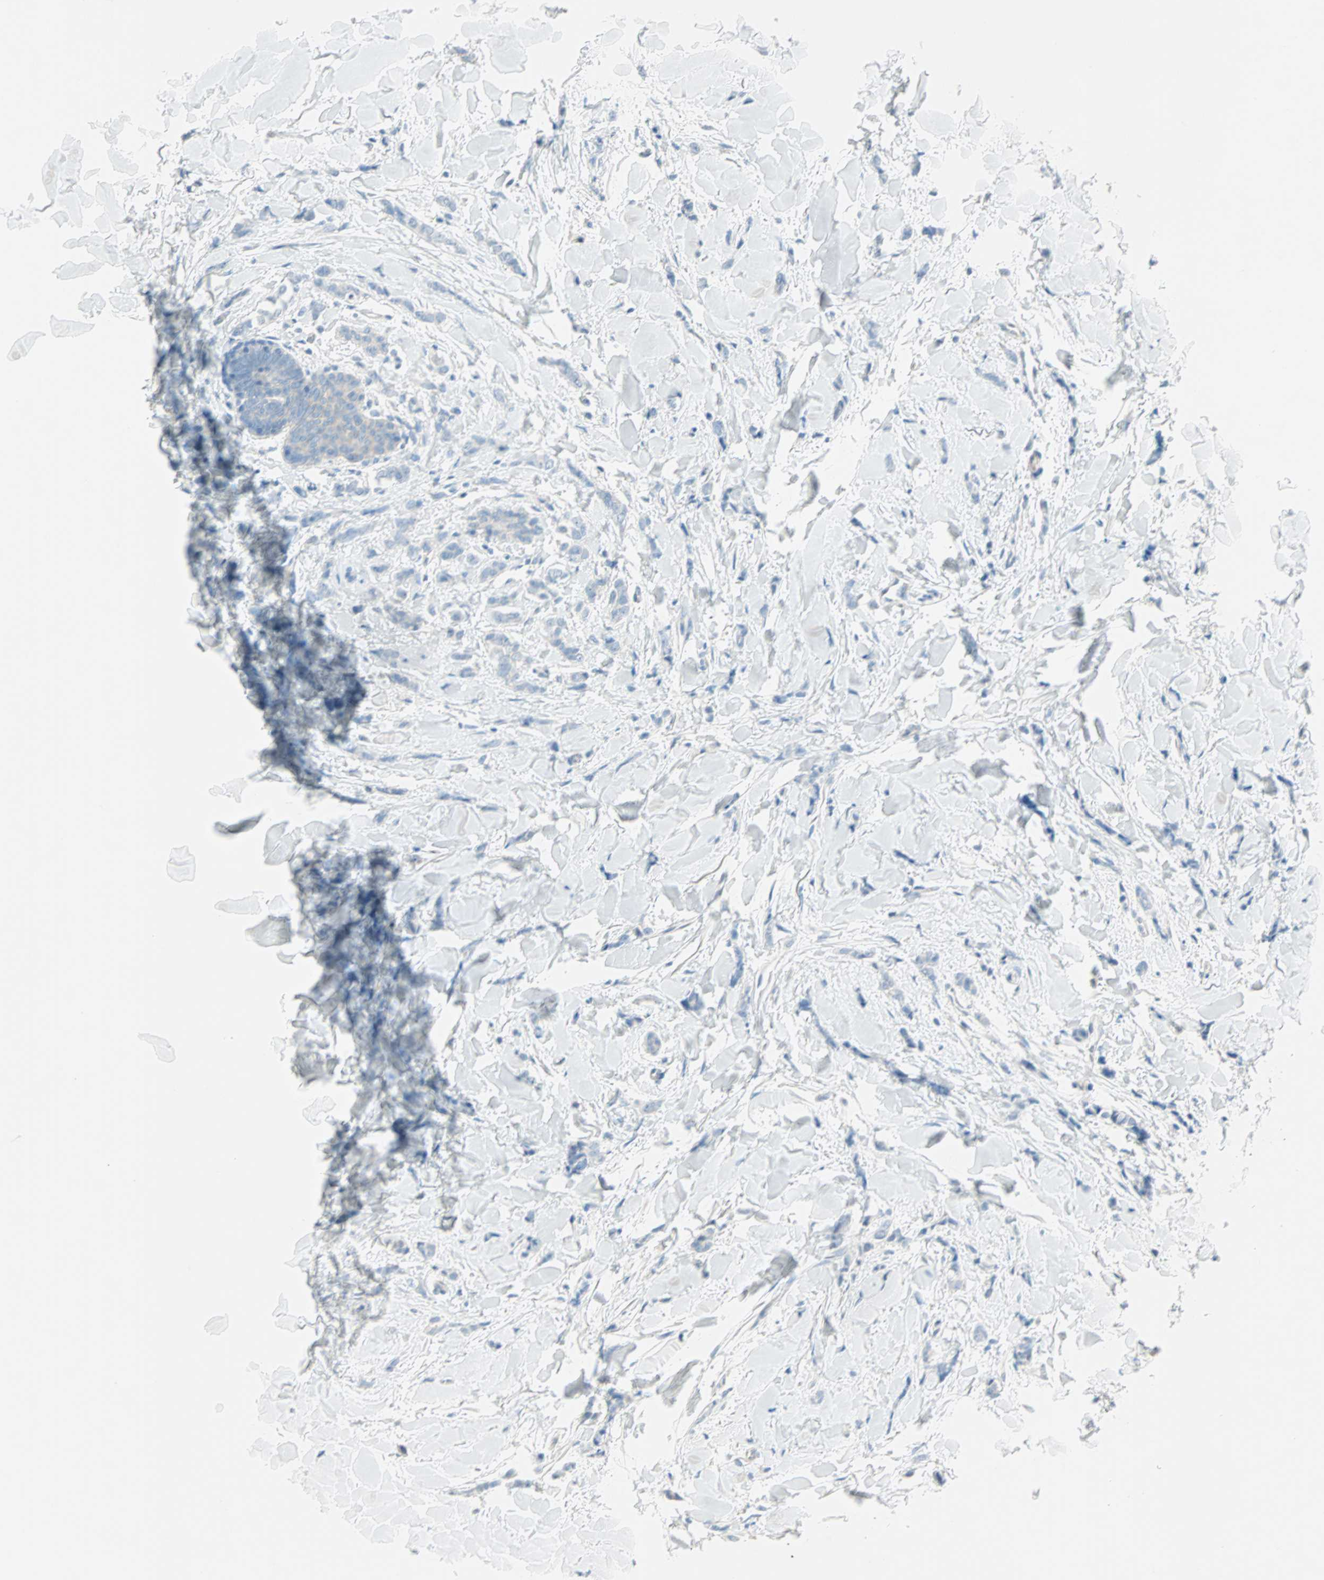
{"staining": {"intensity": "negative", "quantity": "none", "location": "none"}, "tissue": "breast cancer", "cell_type": "Tumor cells", "image_type": "cancer", "snomed": [{"axis": "morphology", "description": "Lobular carcinoma"}, {"axis": "topography", "description": "Skin"}, {"axis": "topography", "description": "Breast"}], "caption": "This is an IHC micrograph of human breast cancer (lobular carcinoma). There is no expression in tumor cells.", "gene": "SULT1C2", "patient": {"sex": "female", "age": 46}}